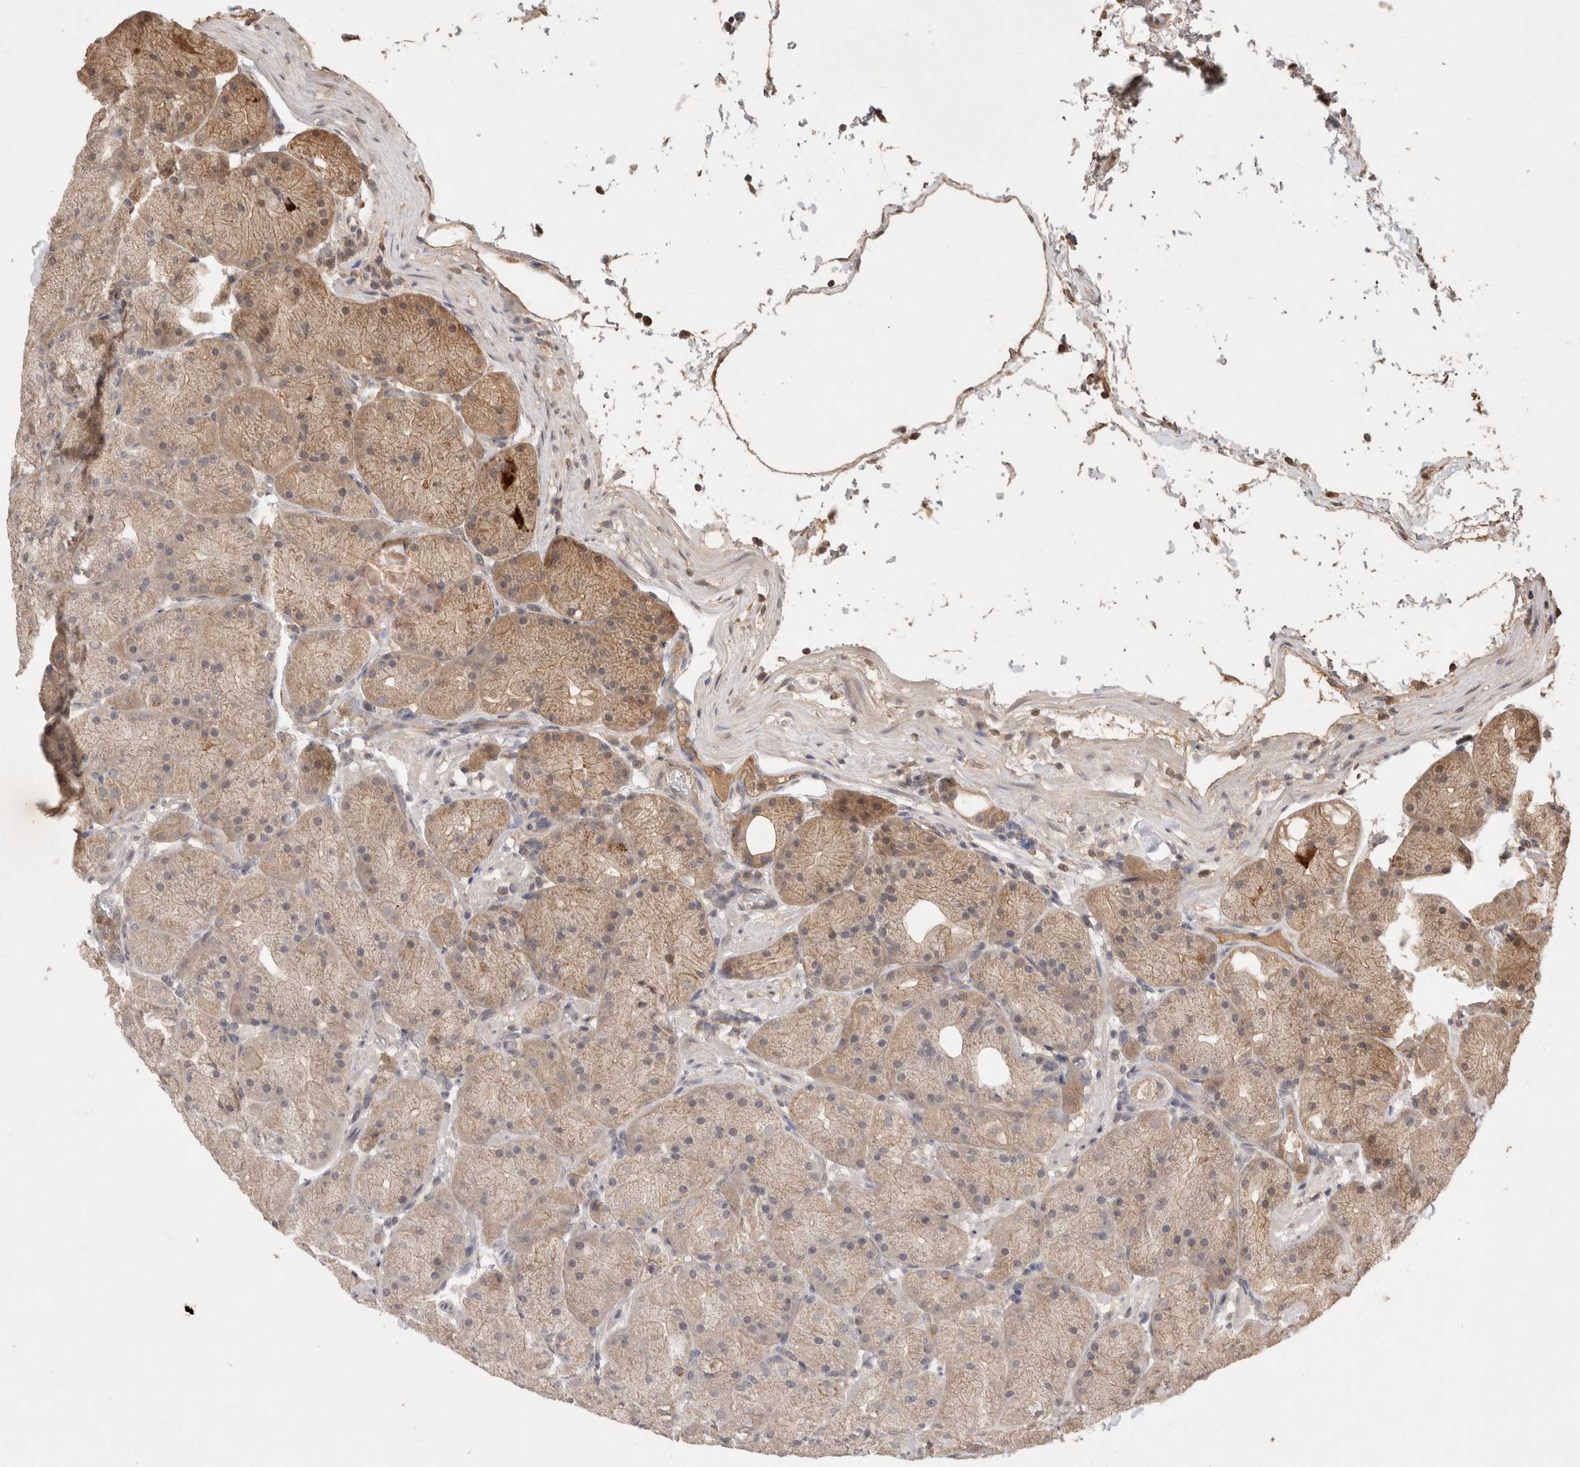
{"staining": {"intensity": "moderate", "quantity": ">75%", "location": "cytoplasmic/membranous"}, "tissue": "stomach", "cell_type": "Glandular cells", "image_type": "normal", "snomed": [{"axis": "morphology", "description": "Normal tissue, NOS"}, {"axis": "topography", "description": "Stomach, upper"}, {"axis": "topography", "description": "Stomach"}], "caption": "An immunohistochemistry (IHC) histopathology image of unremarkable tissue is shown. Protein staining in brown labels moderate cytoplasmic/membranous positivity in stomach within glandular cells. Using DAB (3,3'-diaminobenzidine) (brown) and hematoxylin (blue) stains, captured at high magnification using brightfield microscopy.", "gene": "PRMT3", "patient": {"sex": "male", "age": 48}}